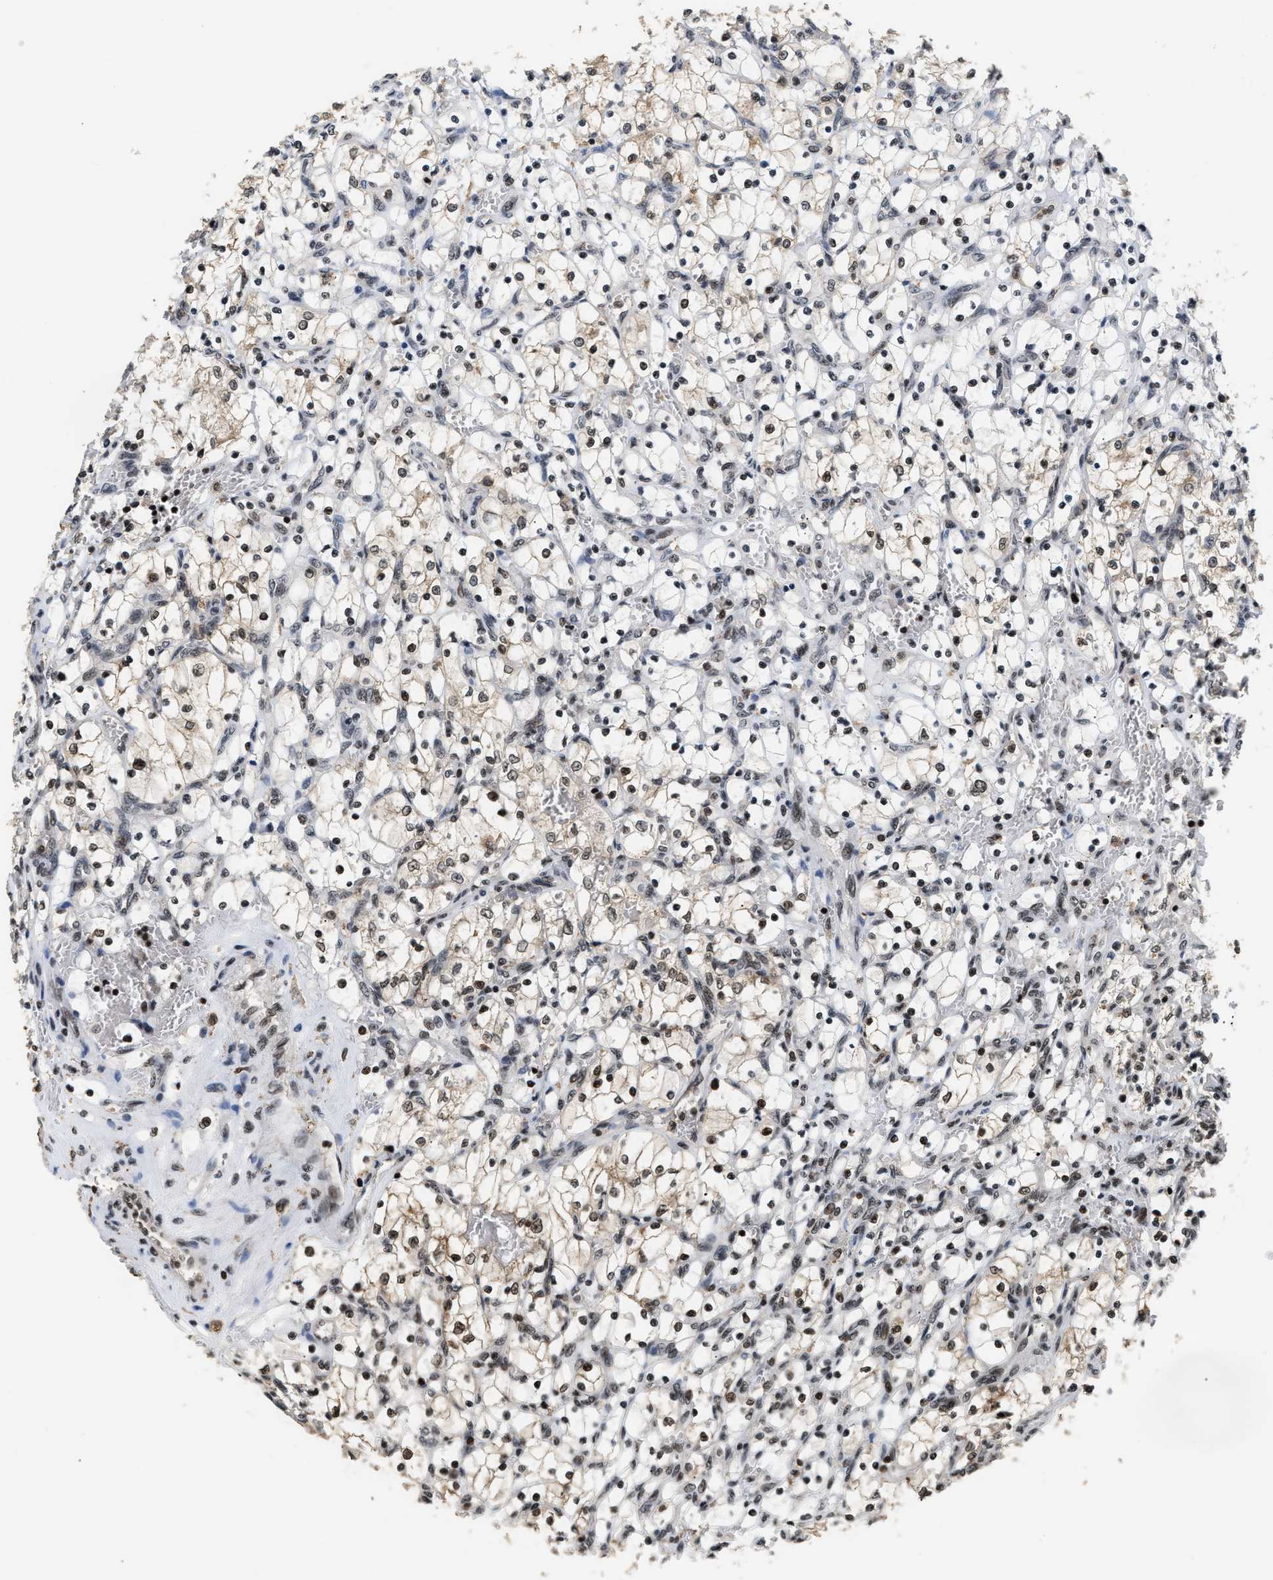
{"staining": {"intensity": "moderate", "quantity": ">75%", "location": "nuclear"}, "tissue": "renal cancer", "cell_type": "Tumor cells", "image_type": "cancer", "snomed": [{"axis": "morphology", "description": "Adenocarcinoma, NOS"}, {"axis": "topography", "description": "Kidney"}], "caption": "A photomicrograph showing moderate nuclear positivity in about >75% of tumor cells in adenocarcinoma (renal), as visualized by brown immunohistochemical staining.", "gene": "RAD21", "patient": {"sex": "female", "age": 69}}